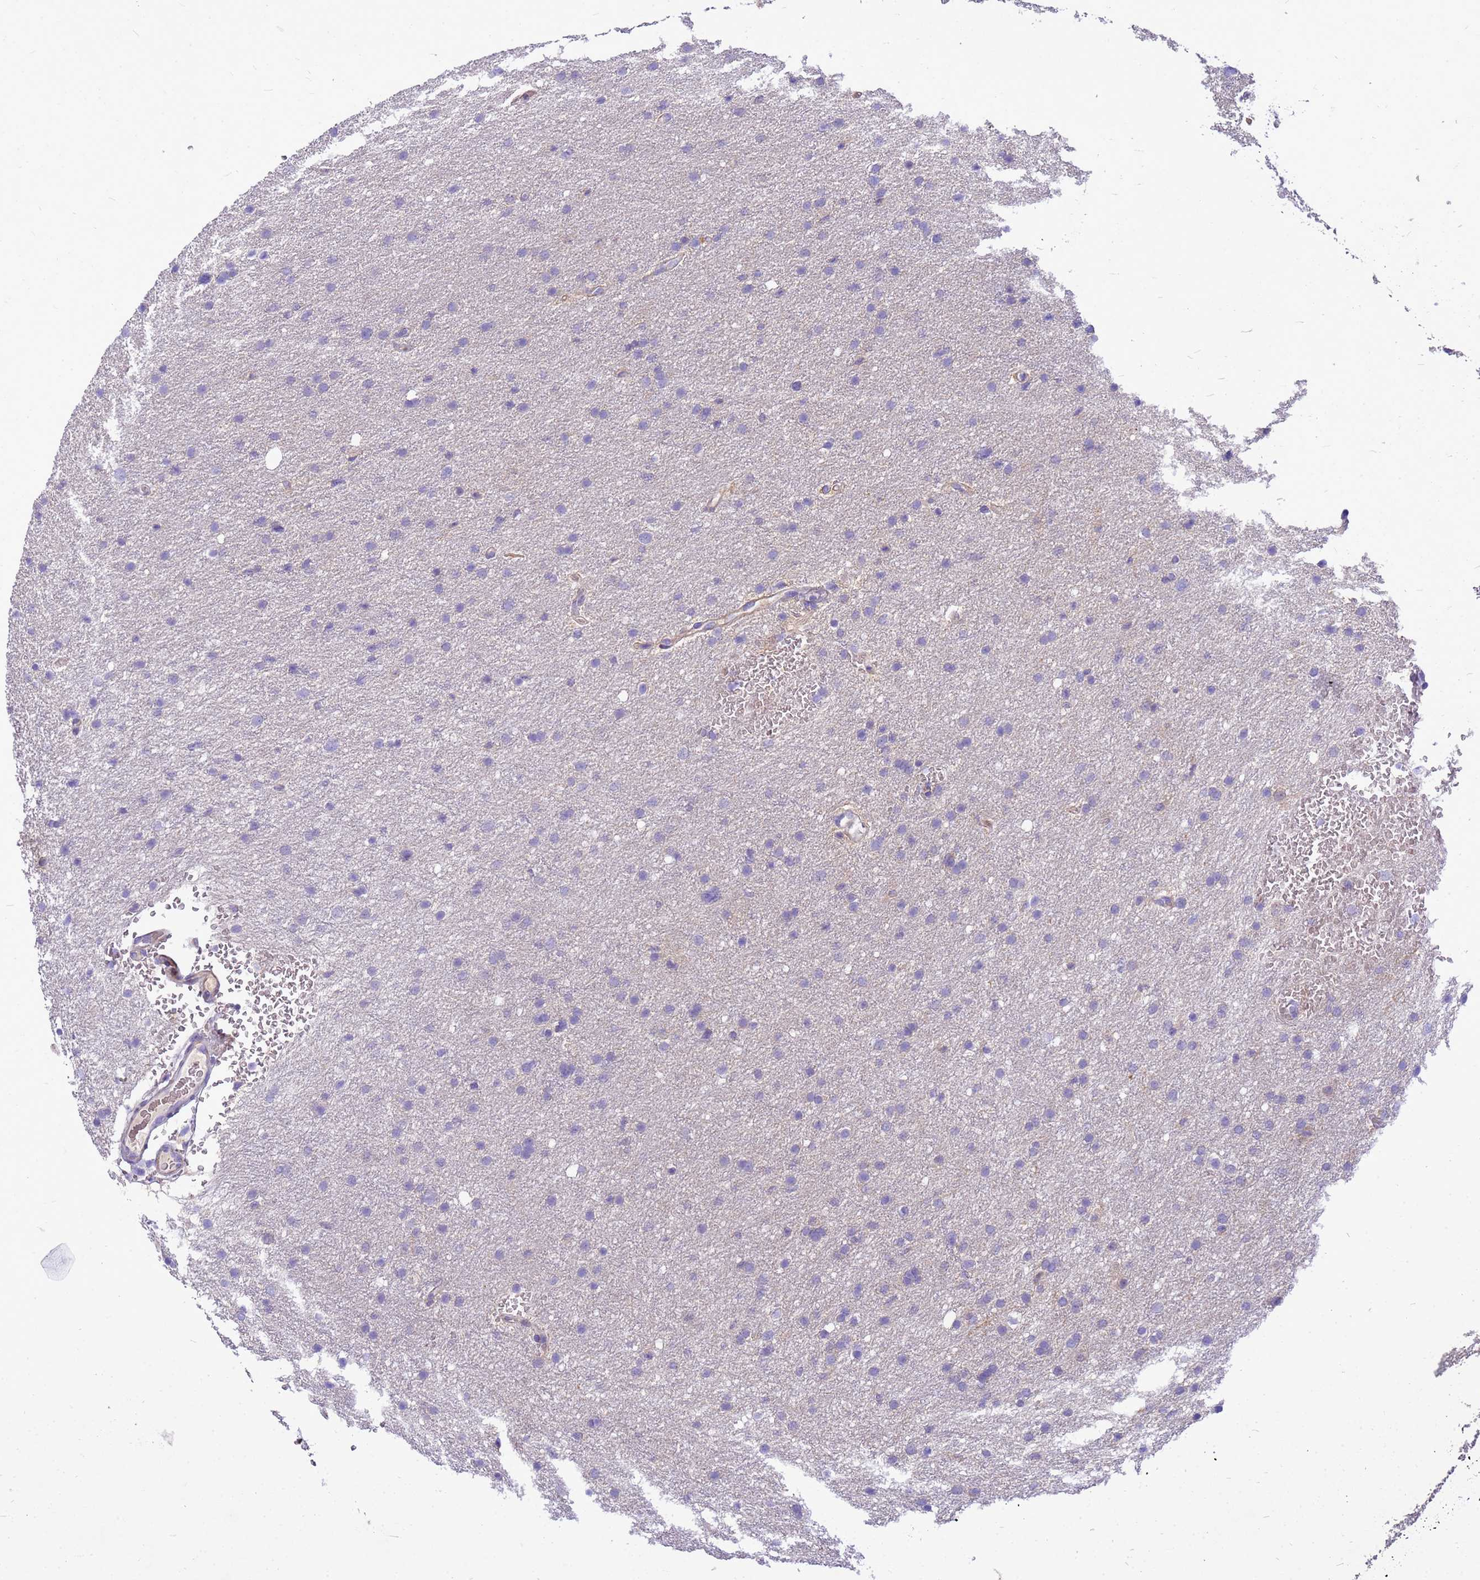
{"staining": {"intensity": "negative", "quantity": "none", "location": "none"}, "tissue": "glioma", "cell_type": "Tumor cells", "image_type": "cancer", "snomed": [{"axis": "morphology", "description": "Glioma, malignant, High grade"}, {"axis": "topography", "description": "Cerebral cortex"}], "caption": "Glioma stained for a protein using immunohistochemistry (IHC) shows no positivity tumor cells.", "gene": "ADAMTS7", "patient": {"sex": "female", "age": 36}}